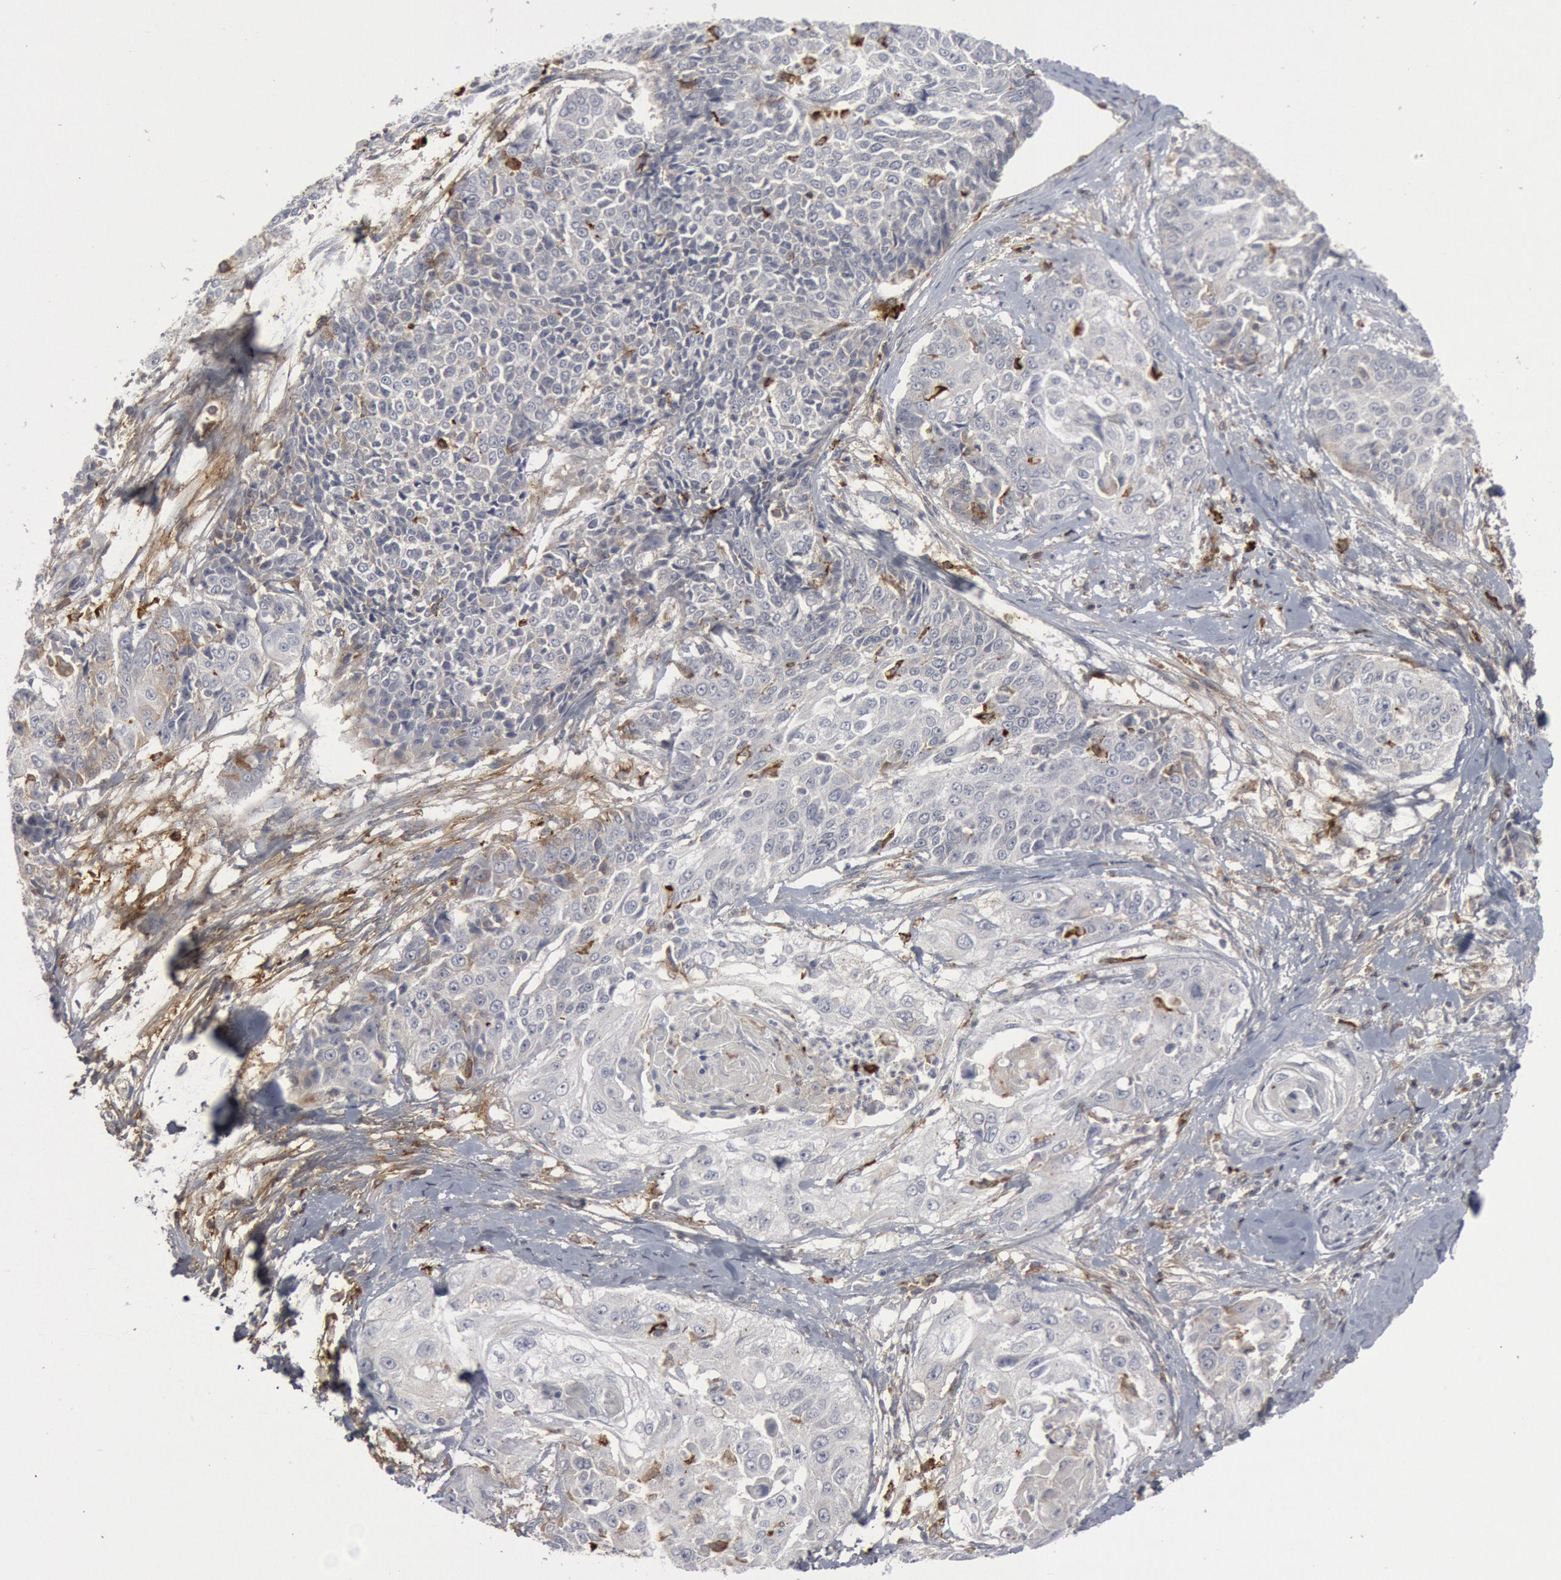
{"staining": {"intensity": "negative", "quantity": "none", "location": "none"}, "tissue": "cervical cancer", "cell_type": "Tumor cells", "image_type": "cancer", "snomed": [{"axis": "morphology", "description": "Squamous cell carcinoma, NOS"}, {"axis": "topography", "description": "Cervix"}], "caption": "Cervical cancer stained for a protein using immunohistochemistry (IHC) exhibits no positivity tumor cells.", "gene": "C1QC", "patient": {"sex": "female", "age": 64}}